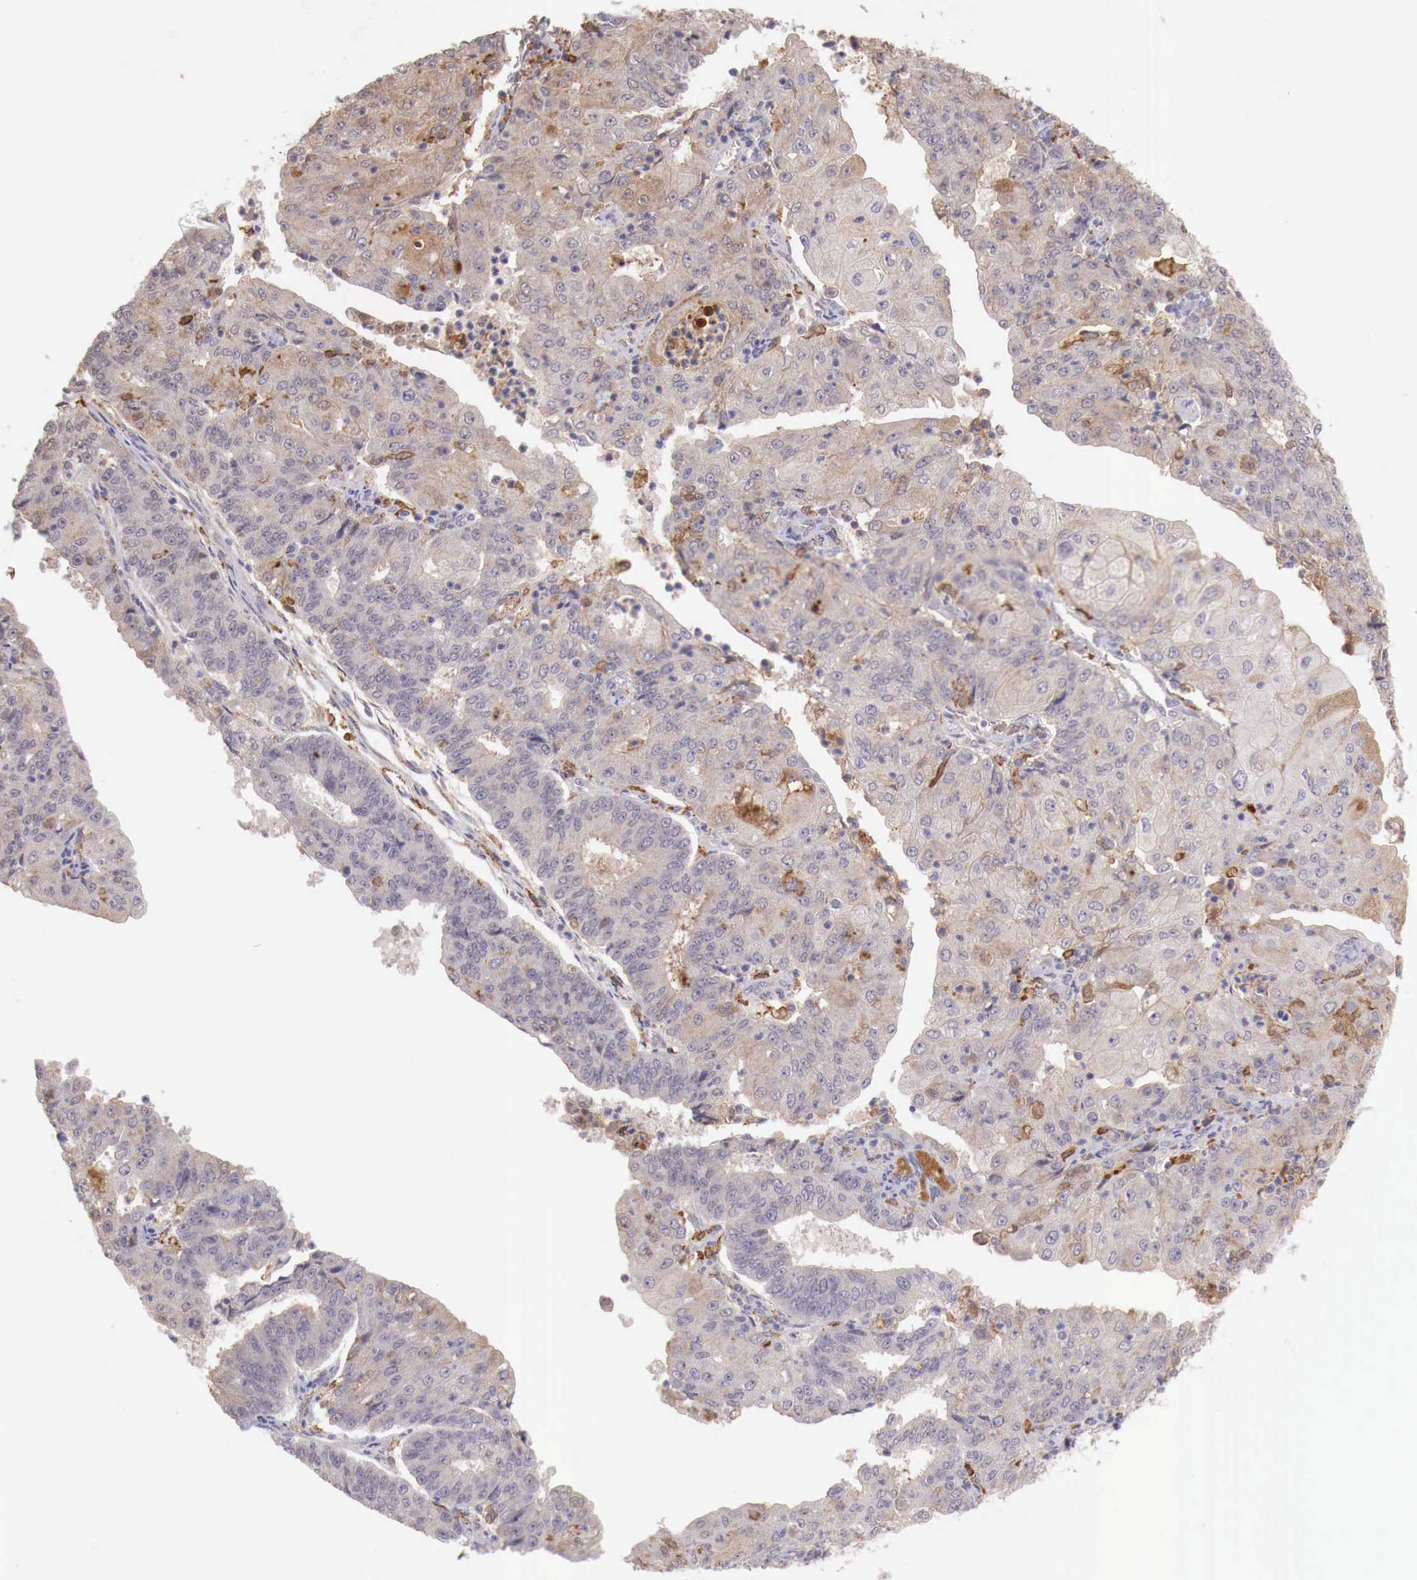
{"staining": {"intensity": "weak", "quantity": "25%-75%", "location": "cytoplasmic/membranous"}, "tissue": "endometrial cancer", "cell_type": "Tumor cells", "image_type": "cancer", "snomed": [{"axis": "morphology", "description": "Adenocarcinoma, NOS"}, {"axis": "topography", "description": "Endometrium"}], "caption": "A photomicrograph of endometrial cancer stained for a protein exhibits weak cytoplasmic/membranous brown staining in tumor cells. (DAB IHC, brown staining for protein, blue staining for nuclei).", "gene": "CHRDL1", "patient": {"sex": "female", "age": 56}}